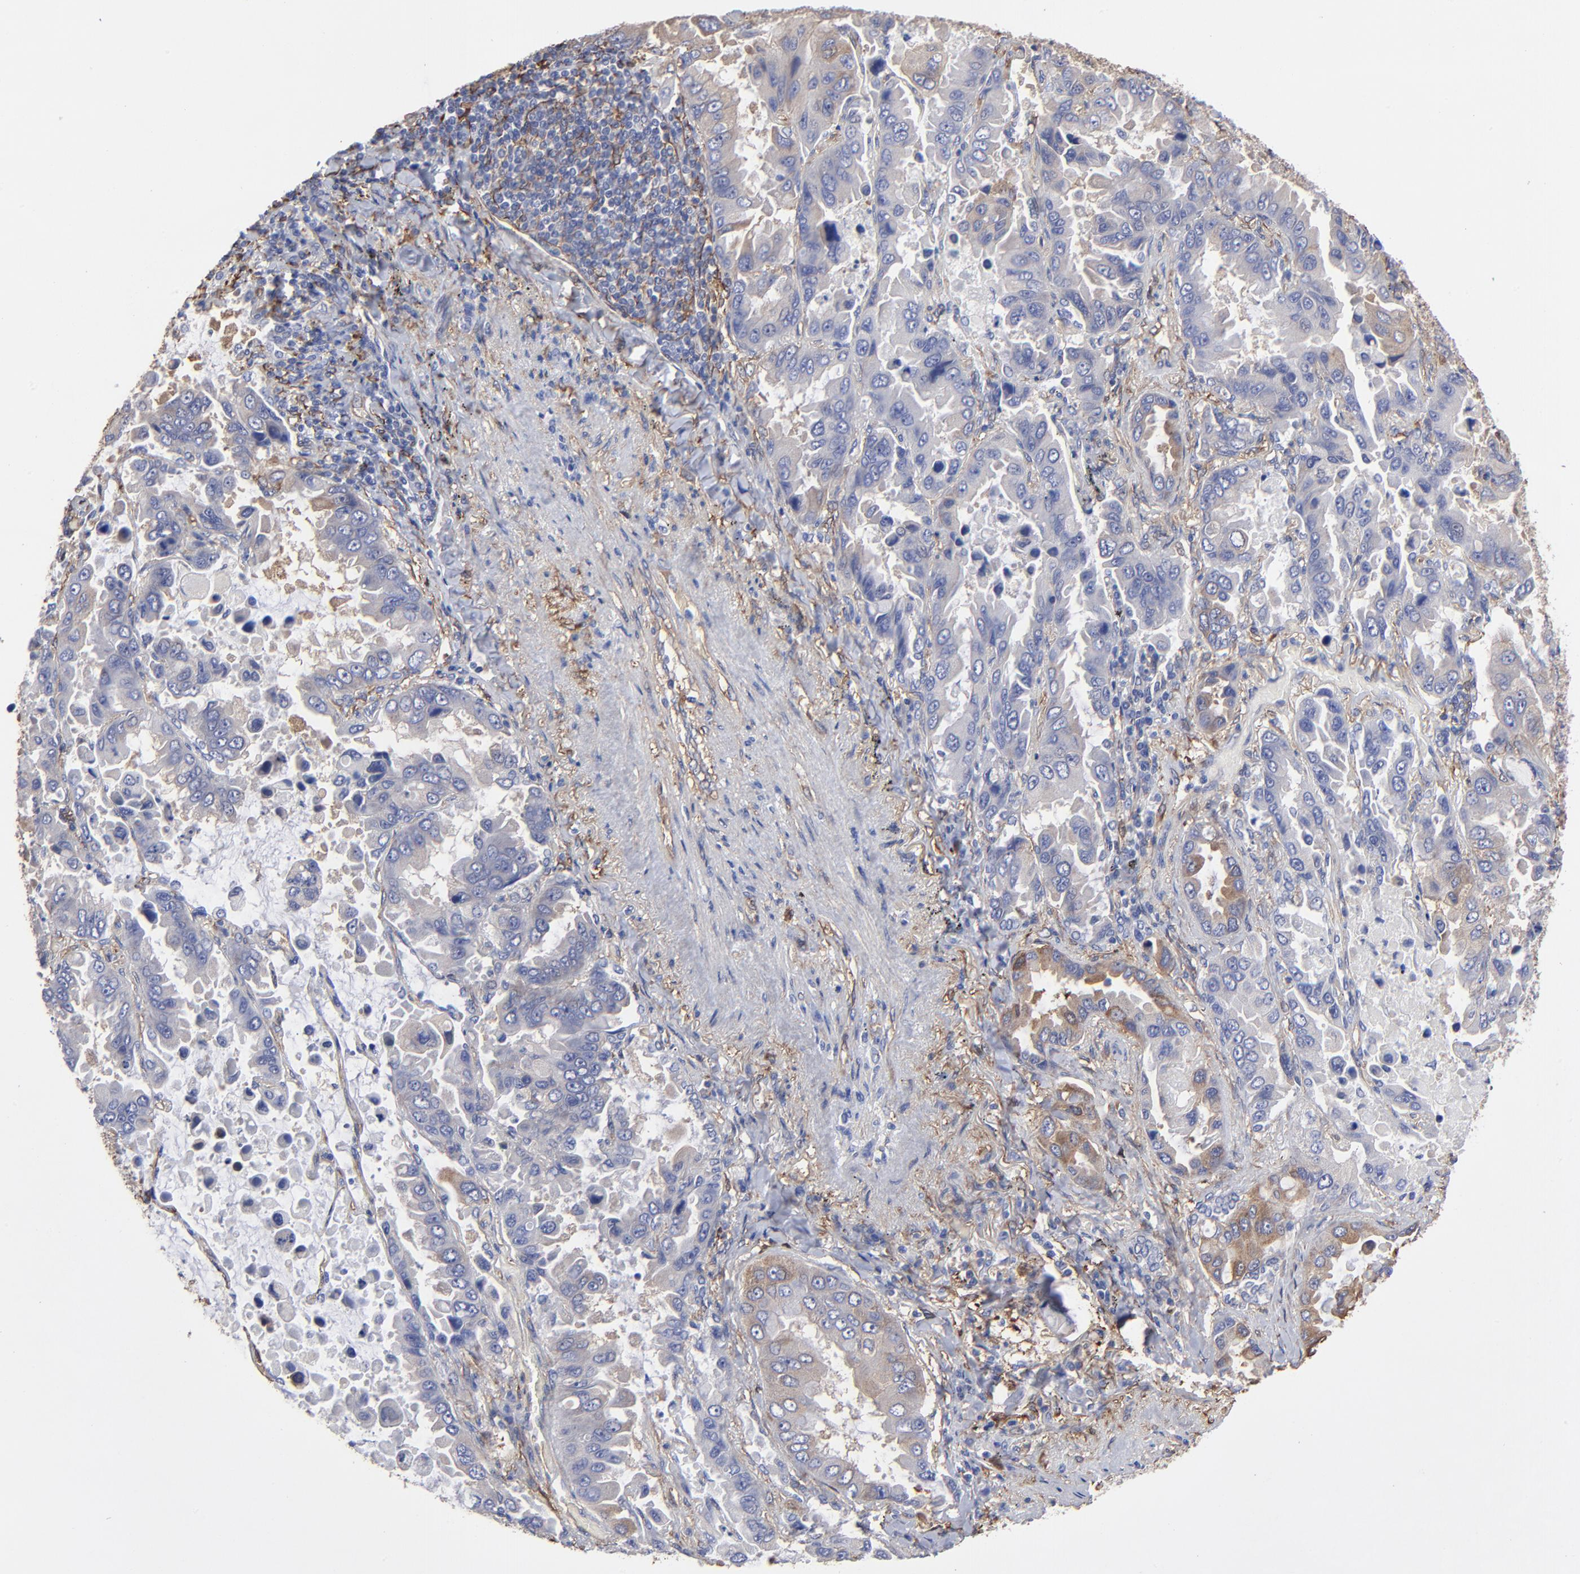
{"staining": {"intensity": "negative", "quantity": "none", "location": "none"}, "tissue": "lung cancer", "cell_type": "Tumor cells", "image_type": "cancer", "snomed": [{"axis": "morphology", "description": "Adenocarcinoma, NOS"}, {"axis": "topography", "description": "Lung"}], "caption": "Tumor cells show no significant protein expression in lung cancer.", "gene": "CILP", "patient": {"sex": "male", "age": 64}}